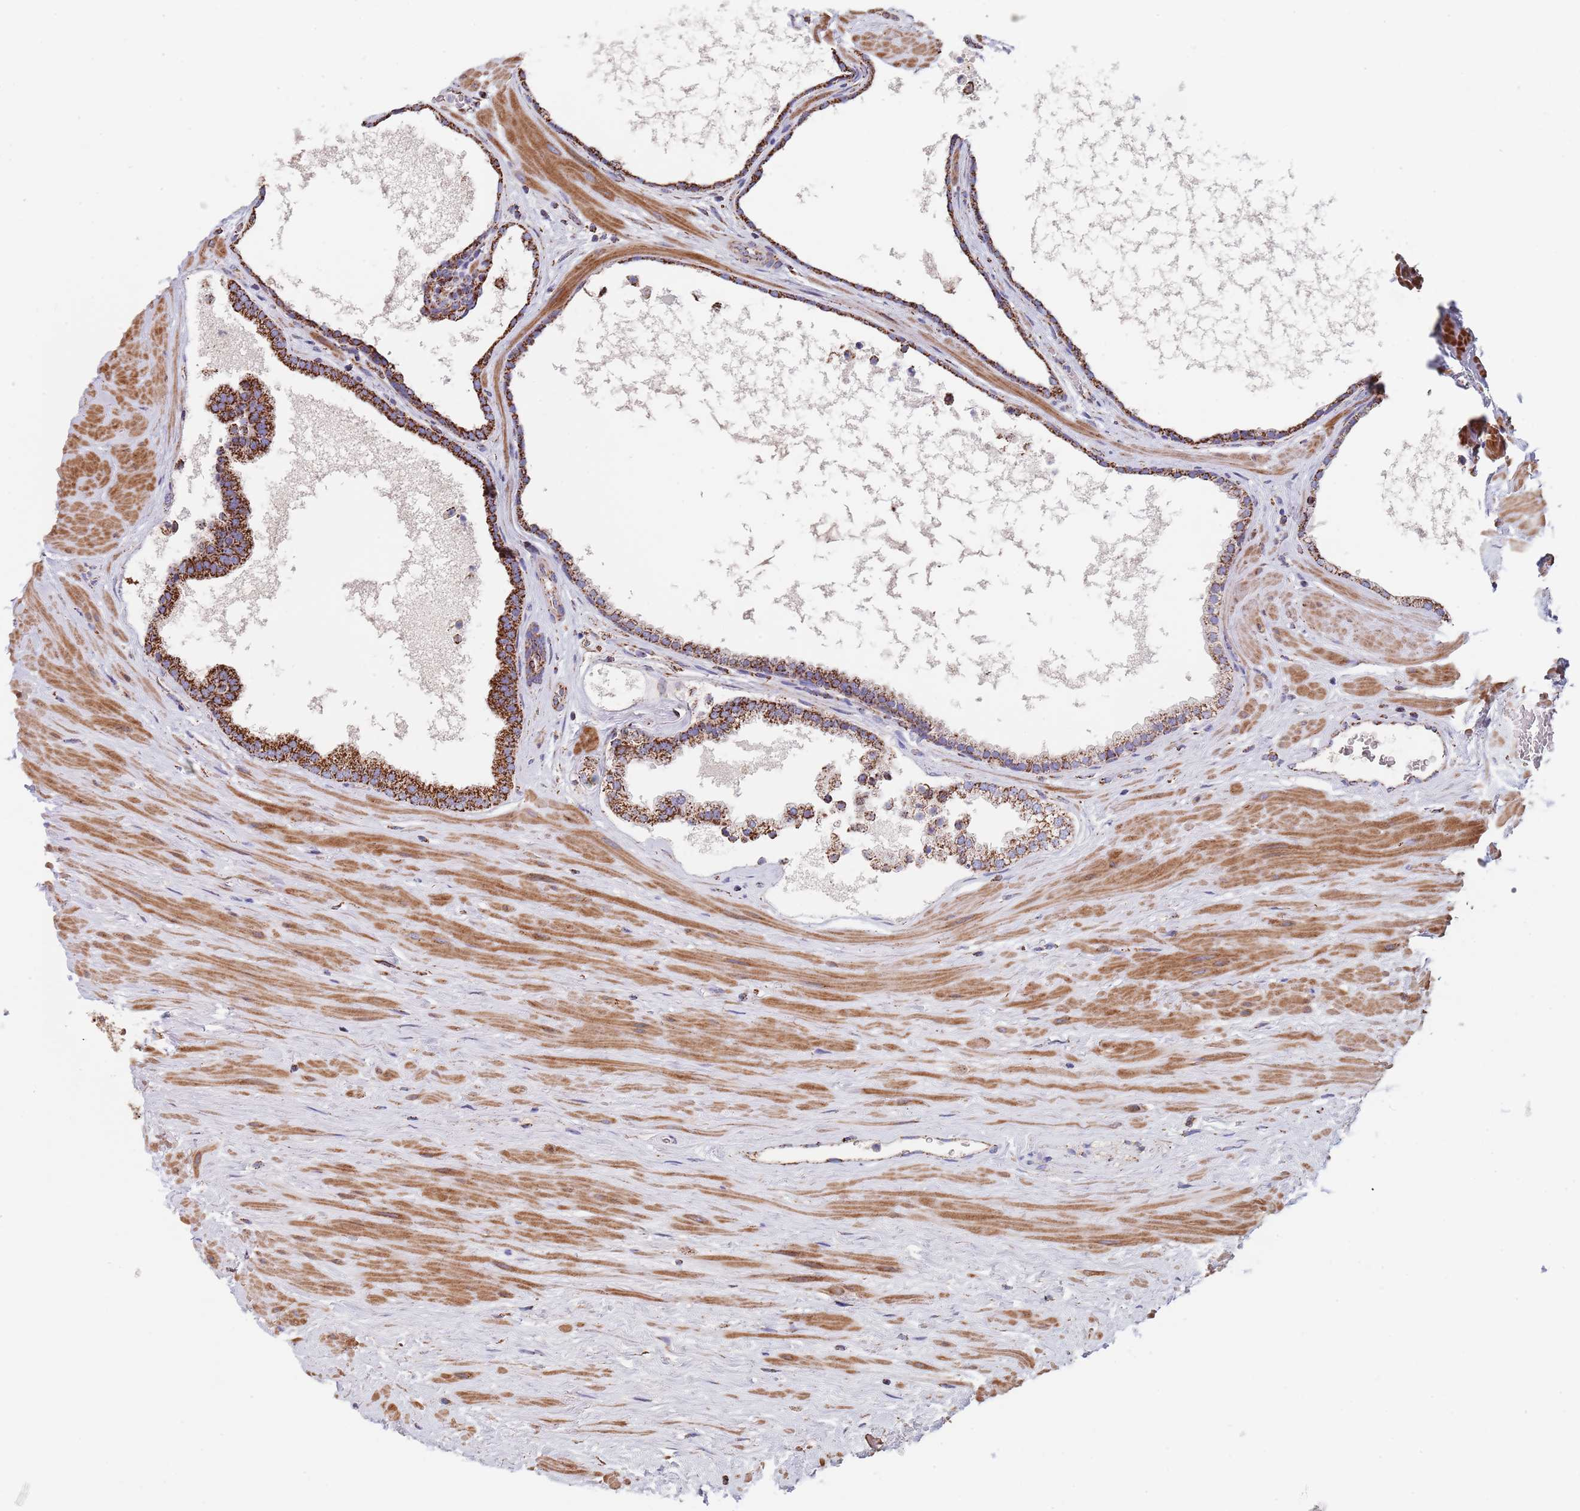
{"staining": {"intensity": "strong", "quantity": ">75%", "location": "cytoplasmic/membranous"}, "tissue": "prostate", "cell_type": "Glandular cells", "image_type": "normal", "snomed": [{"axis": "morphology", "description": "Normal tissue, NOS"}, {"axis": "topography", "description": "Prostate"}], "caption": "Strong cytoplasmic/membranous protein expression is seen in approximately >75% of glandular cells in prostate.", "gene": "PGP", "patient": {"sex": "male", "age": 48}}